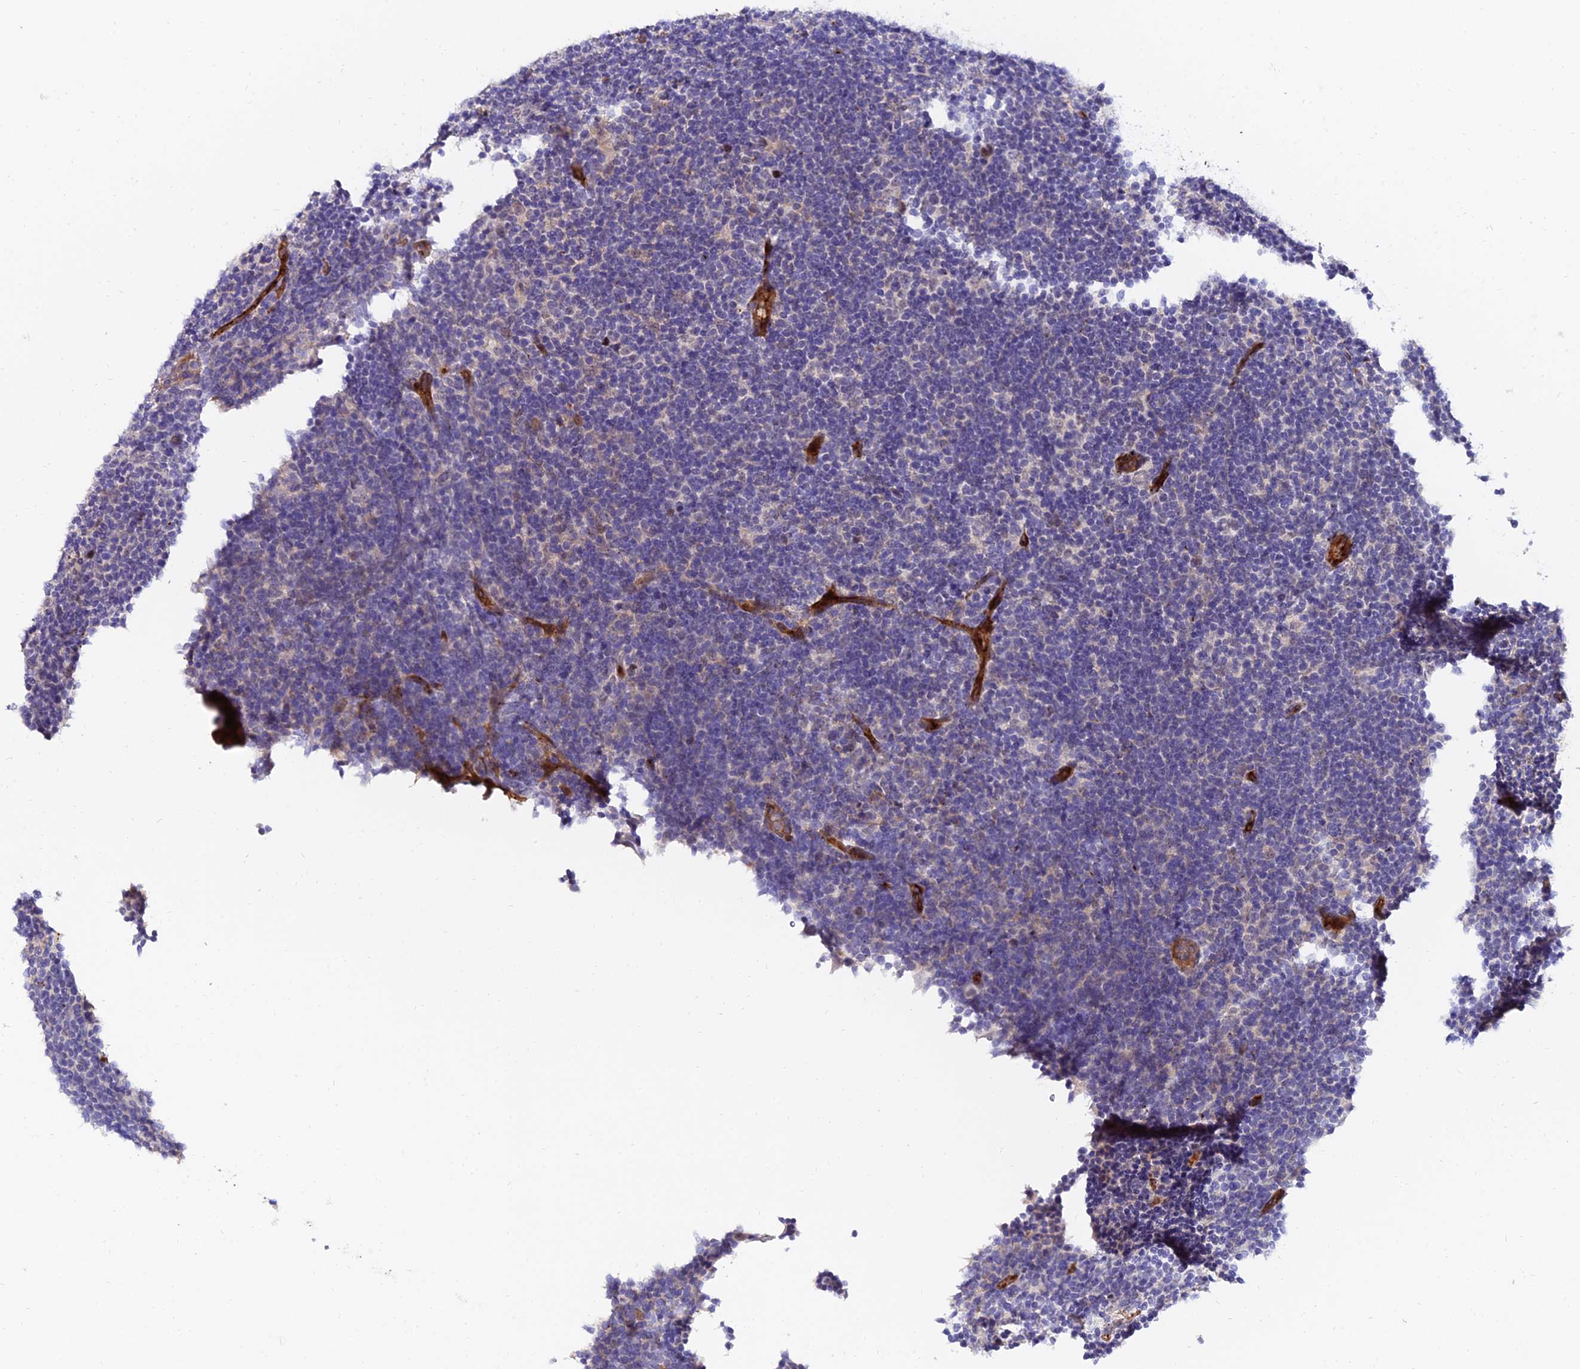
{"staining": {"intensity": "negative", "quantity": "none", "location": "none"}, "tissue": "lymphoma", "cell_type": "Tumor cells", "image_type": "cancer", "snomed": [{"axis": "morphology", "description": "Hodgkin's disease, NOS"}, {"axis": "topography", "description": "Lymph node"}], "caption": "Lymphoma stained for a protein using immunohistochemistry (IHC) reveals no expression tumor cells.", "gene": "ALDH3B2", "patient": {"sex": "female", "age": 57}}